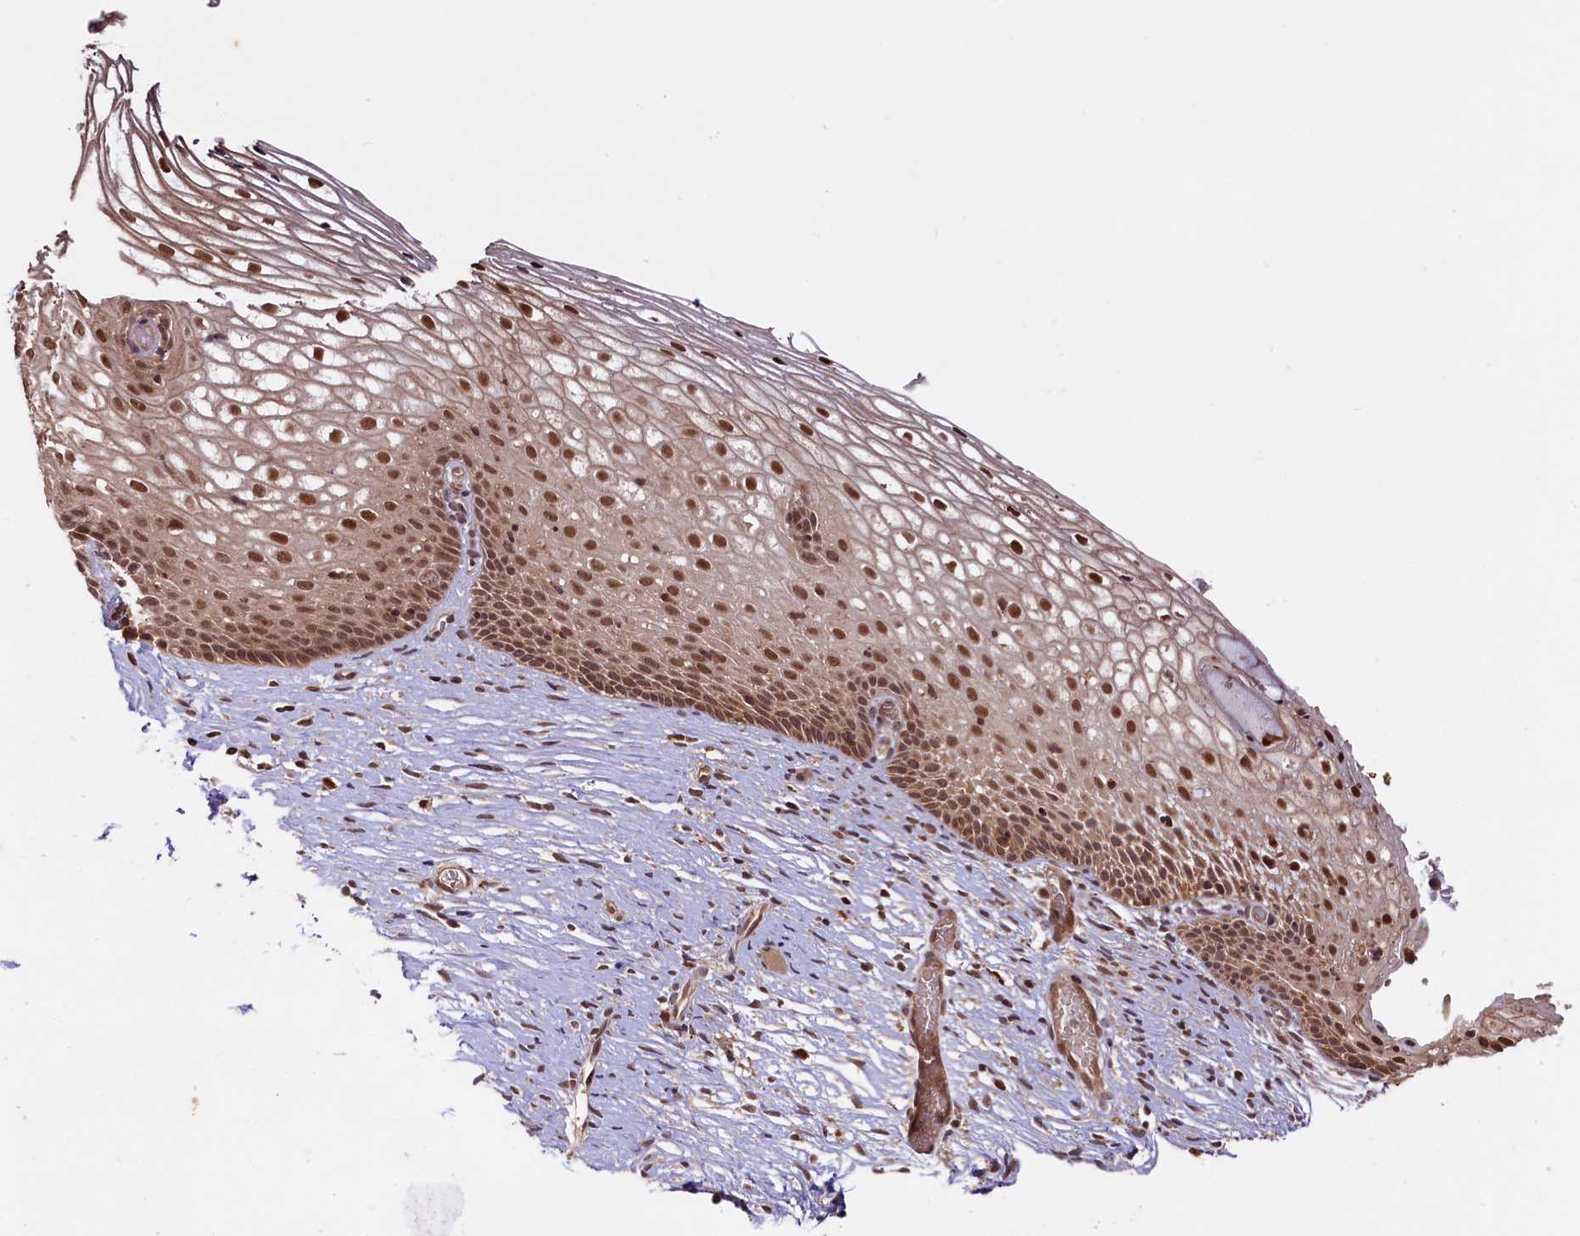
{"staining": {"intensity": "strong", "quantity": ">75%", "location": "cytoplasmic/membranous,nuclear"}, "tissue": "cervix", "cell_type": "Glandular cells", "image_type": "normal", "snomed": [{"axis": "morphology", "description": "Normal tissue, NOS"}, {"axis": "topography", "description": "Cervix"}], "caption": "Immunohistochemical staining of normal human cervix displays strong cytoplasmic/membranous,nuclear protein staining in approximately >75% of glandular cells. The protein is shown in brown color, while the nuclei are stained blue.", "gene": "UBE3A", "patient": {"sex": "female", "age": 33}}